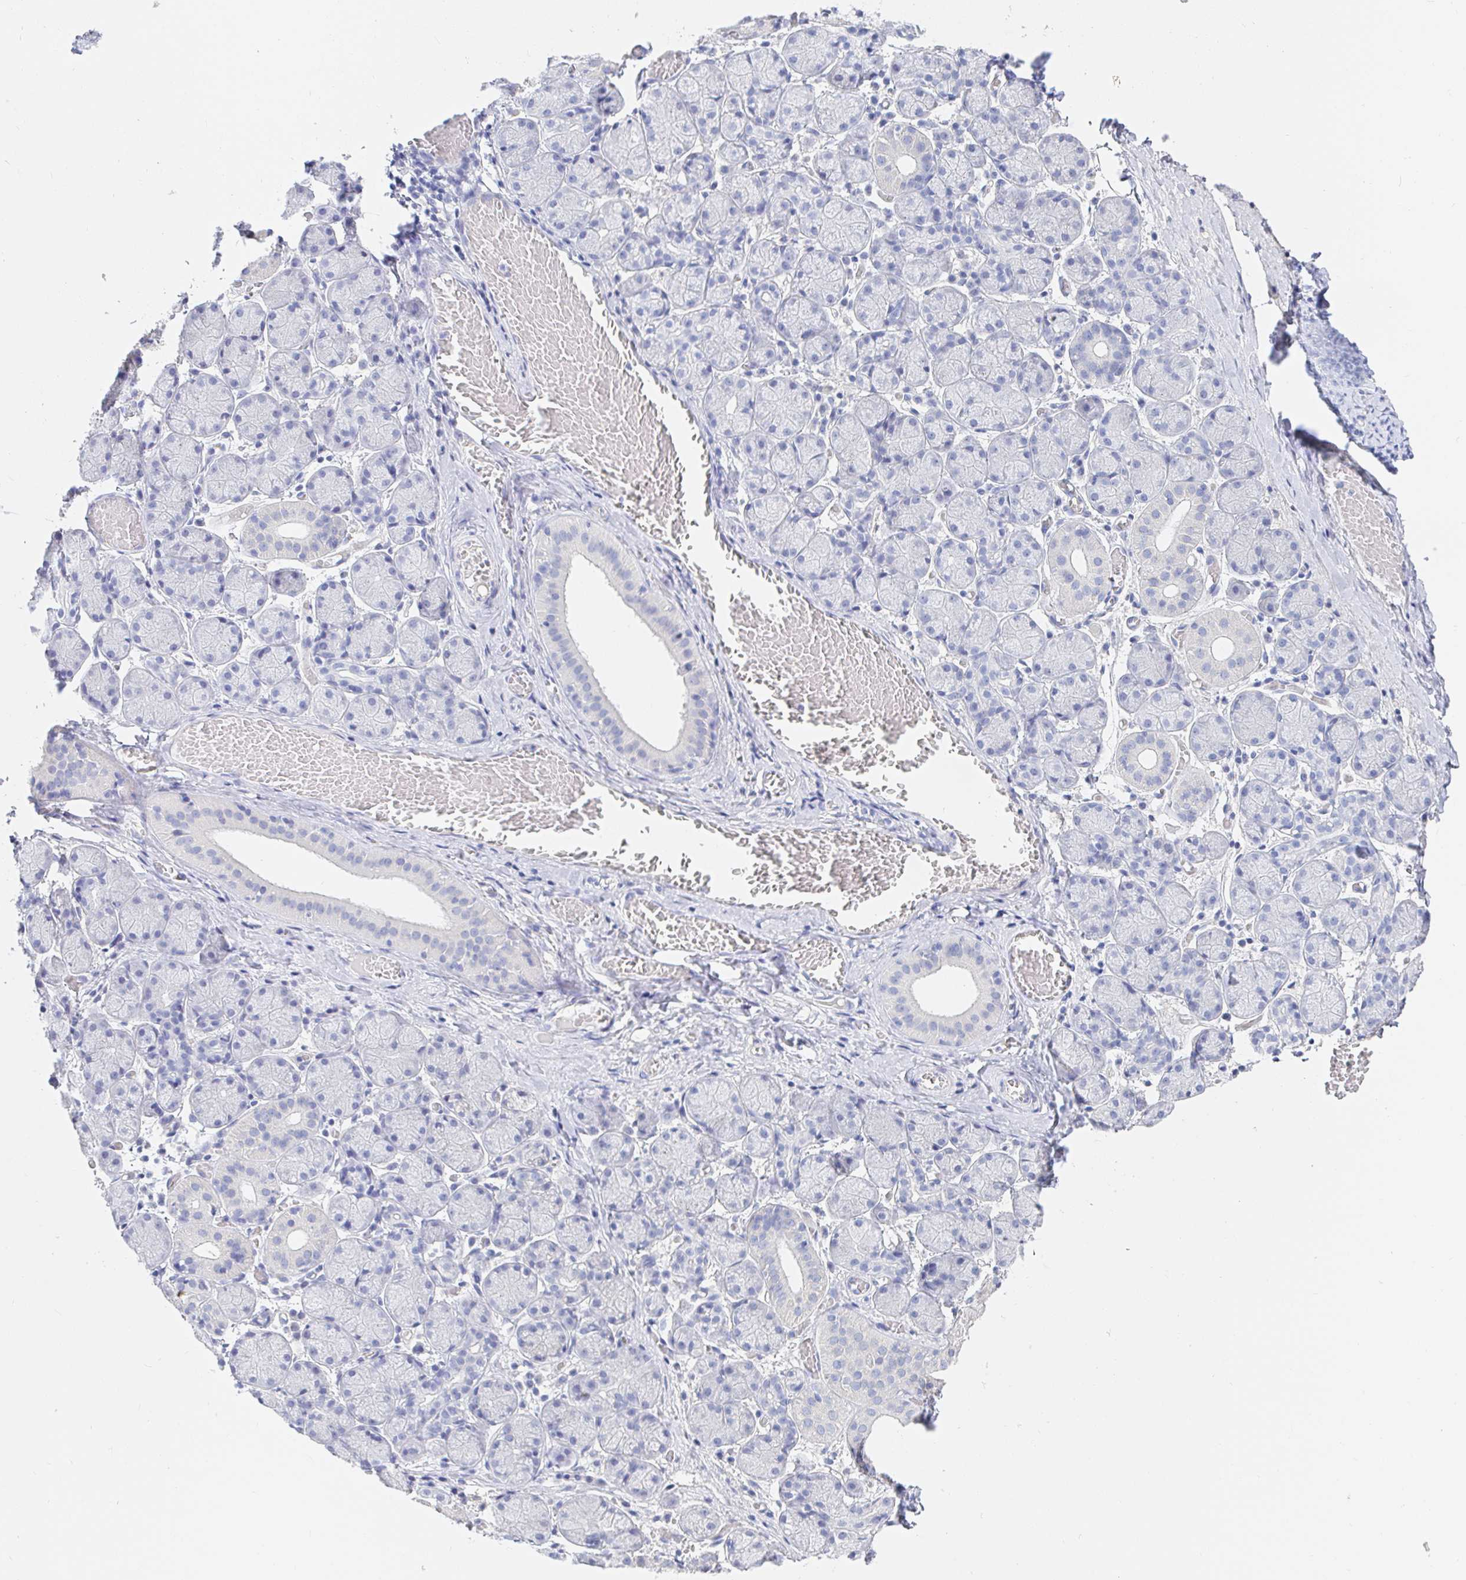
{"staining": {"intensity": "negative", "quantity": "none", "location": "none"}, "tissue": "salivary gland", "cell_type": "Glandular cells", "image_type": "normal", "snomed": [{"axis": "morphology", "description": "Normal tissue, NOS"}, {"axis": "topography", "description": "Salivary gland"}], "caption": "High power microscopy photomicrograph of an immunohistochemistry image of benign salivary gland, revealing no significant staining in glandular cells.", "gene": "PDE6B", "patient": {"sex": "female", "age": 24}}